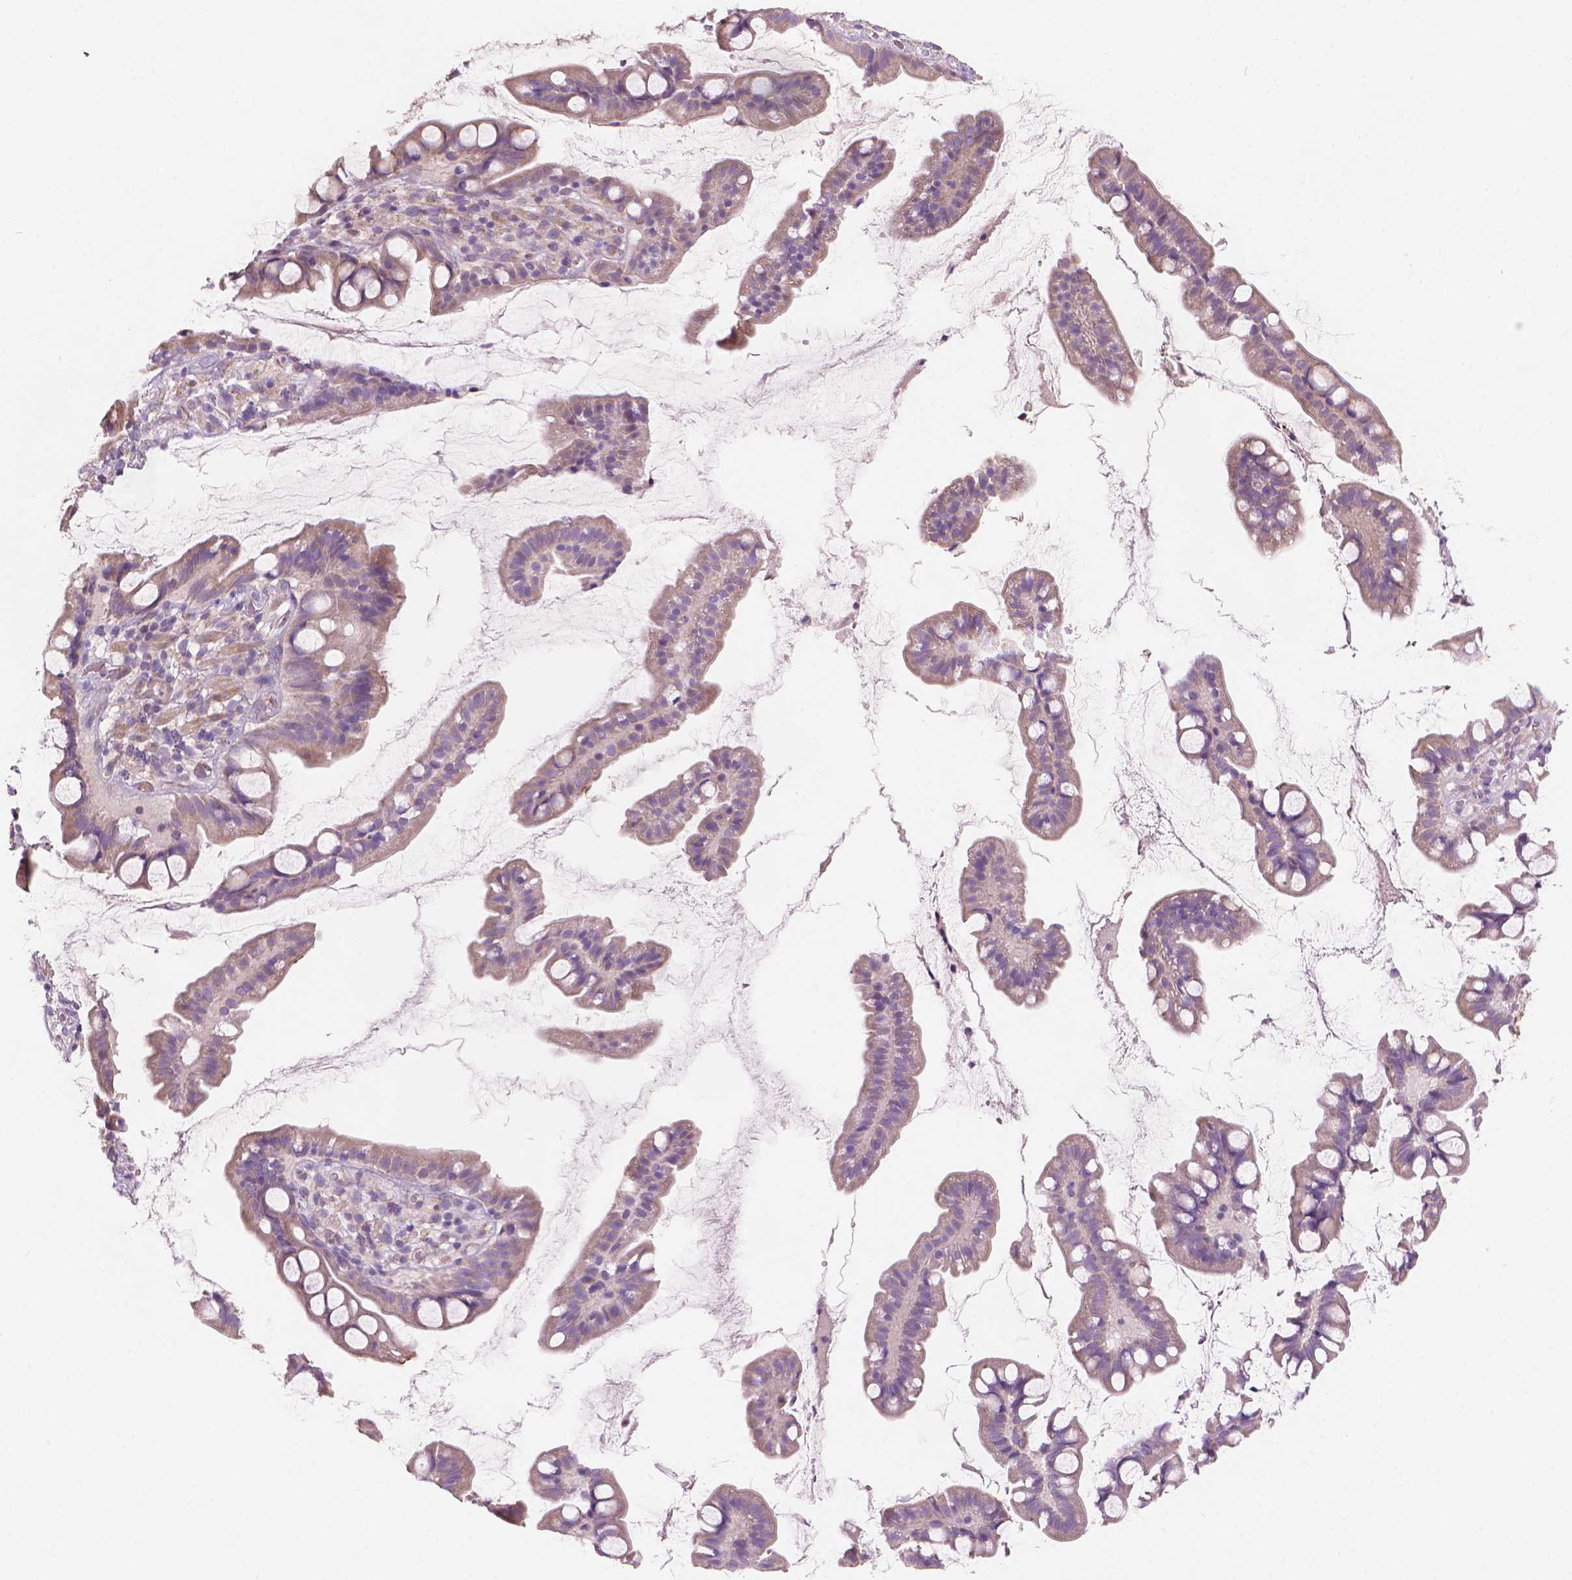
{"staining": {"intensity": "weak", "quantity": "25%-75%", "location": "cytoplasmic/membranous"}, "tissue": "small intestine", "cell_type": "Glandular cells", "image_type": "normal", "snomed": [{"axis": "morphology", "description": "Normal tissue, NOS"}, {"axis": "topography", "description": "Small intestine"}], "caption": "Weak cytoplasmic/membranous expression for a protein is present in approximately 25%-75% of glandular cells of unremarkable small intestine using immunohistochemistry (IHC).", "gene": "TTC29", "patient": {"sex": "male", "age": 70}}